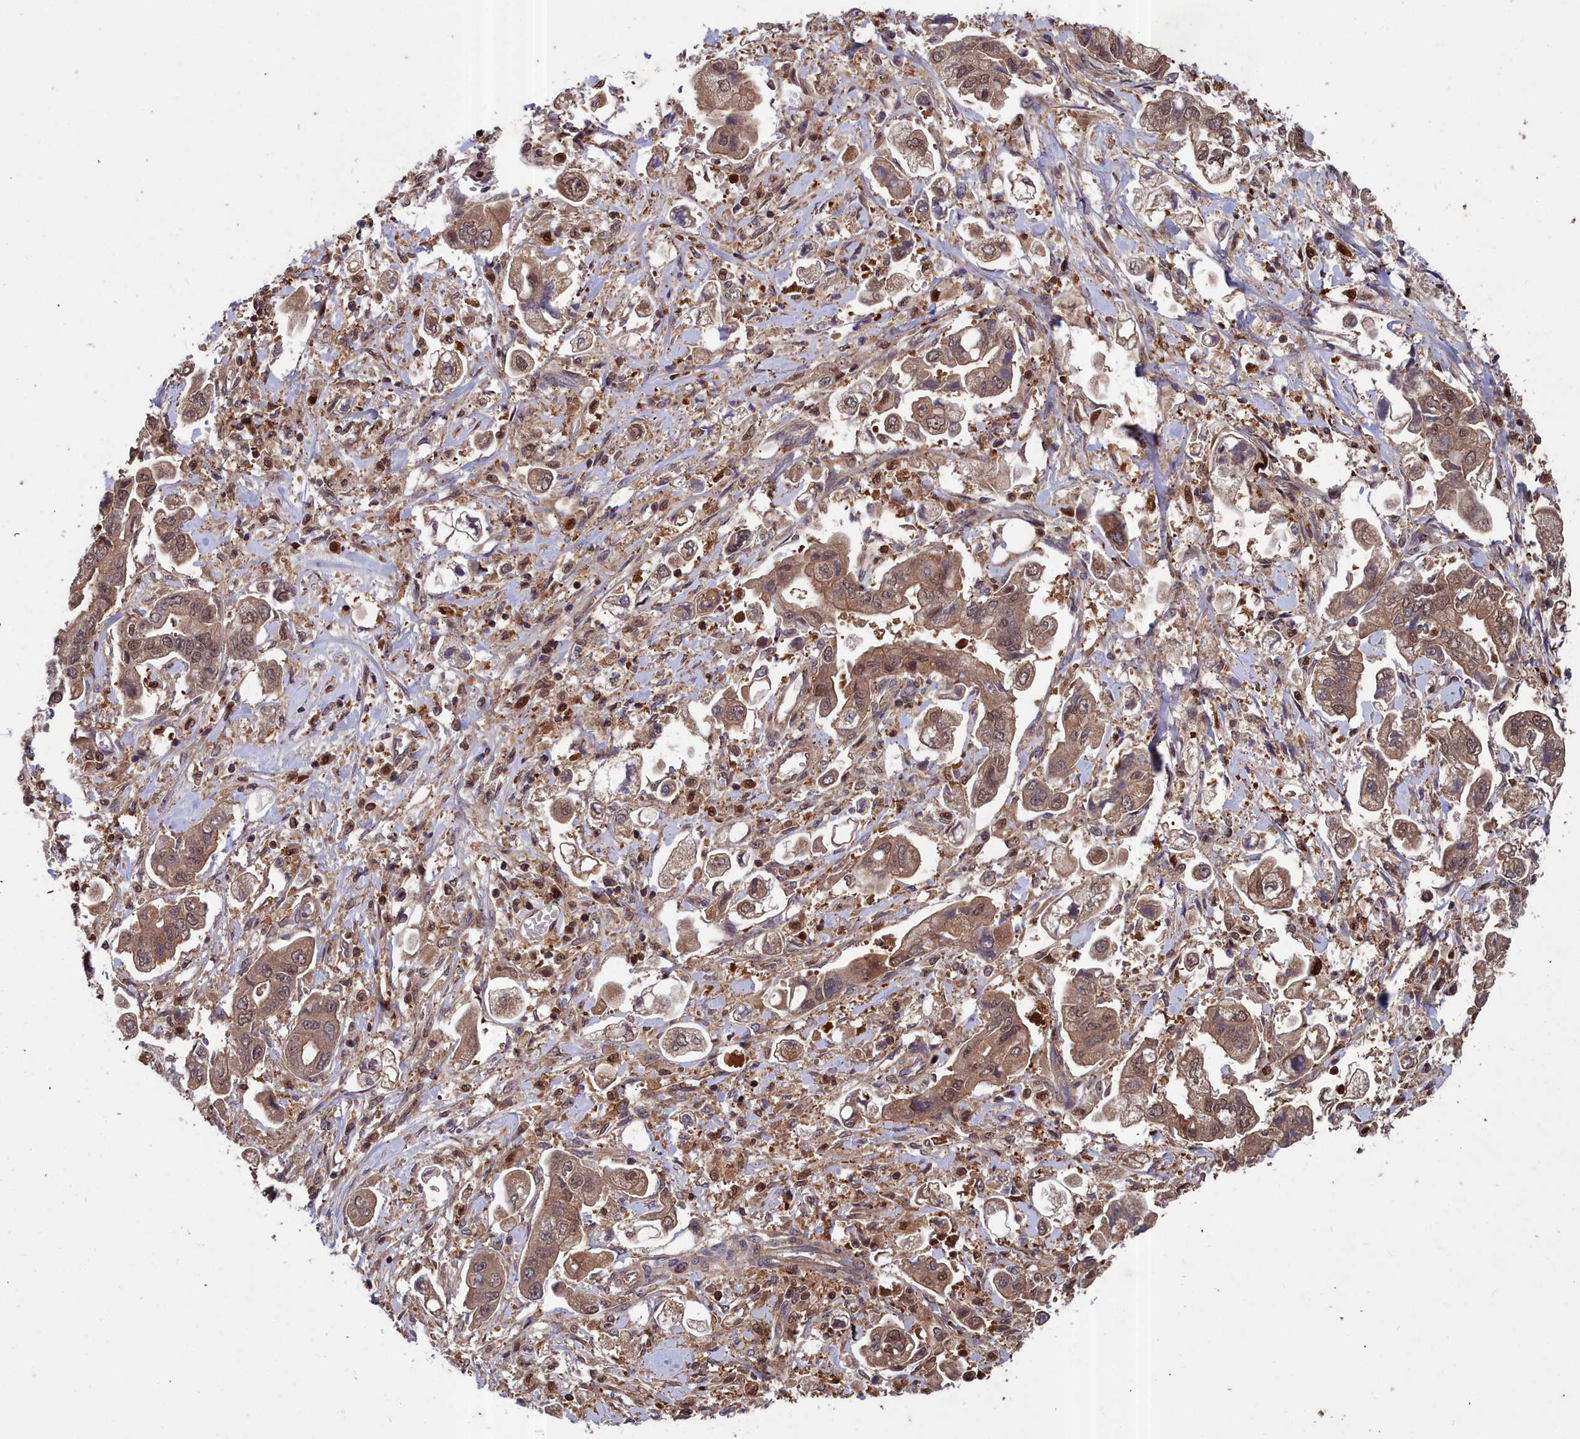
{"staining": {"intensity": "moderate", "quantity": ">75%", "location": "cytoplasmic/membranous"}, "tissue": "stomach cancer", "cell_type": "Tumor cells", "image_type": "cancer", "snomed": [{"axis": "morphology", "description": "Adenocarcinoma, NOS"}, {"axis": "topography", "description": "Stomach"}], "caption": "IHC staining of stomach adenocarcinoma, which demonstrates medium levels of moderate cytoplasmic/membranous expression in approximately >75% of tumor cells indicating moderate cytoplasmic/membranous protein positivity. The staining was performed using DAB (3,3'-diaminobenzidine) (brown) for protein detection and nuclei were counterstained in hematoxylin (blue).", "gene": "GFRA2", "patient": {"sex": "male", "age": 62}}